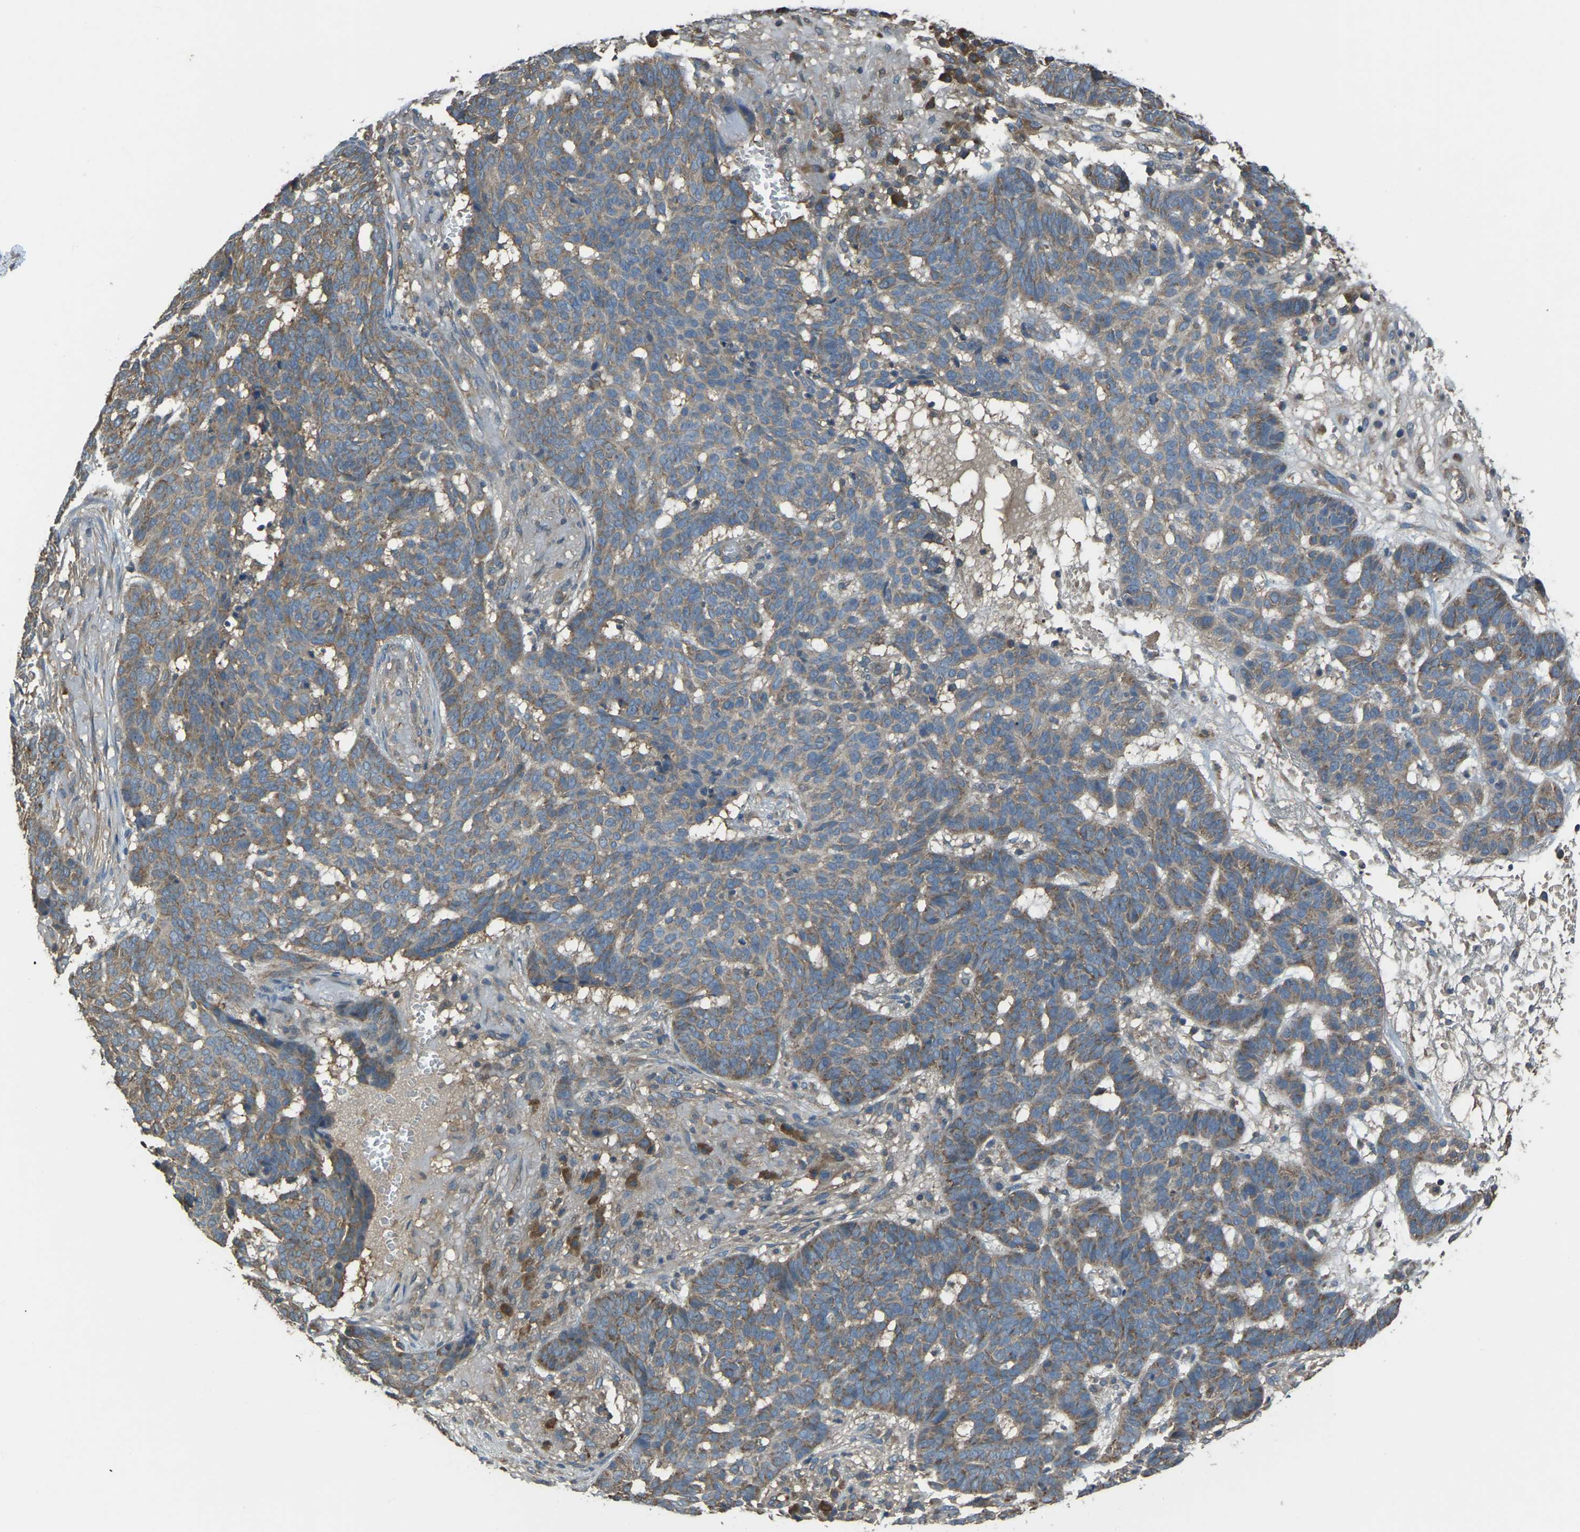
{"staining": {"intensity": "moderate", "quantity": ">75%", "location": "cytoplasmic/membranous"}, "tissue": "skin cancer", "cell_type": "Tumor cells", "image_type": "cancer", "snomed": [{"axis": "morphology", "description": "Basal cell carcinoma"}, {"axis": "topography", "description": "Skin"}], "caption": "This micrograph exhibits skin cancer stained with immunohistochemistry (IHC) to label a protein in brown. The cytoplasmic/membranous of tumor cells show moderate positivity for the protein. Nuclei are counter-stained blue.", "gene": "AIMP1", "patient": {"sex": "male", "age": 85}}